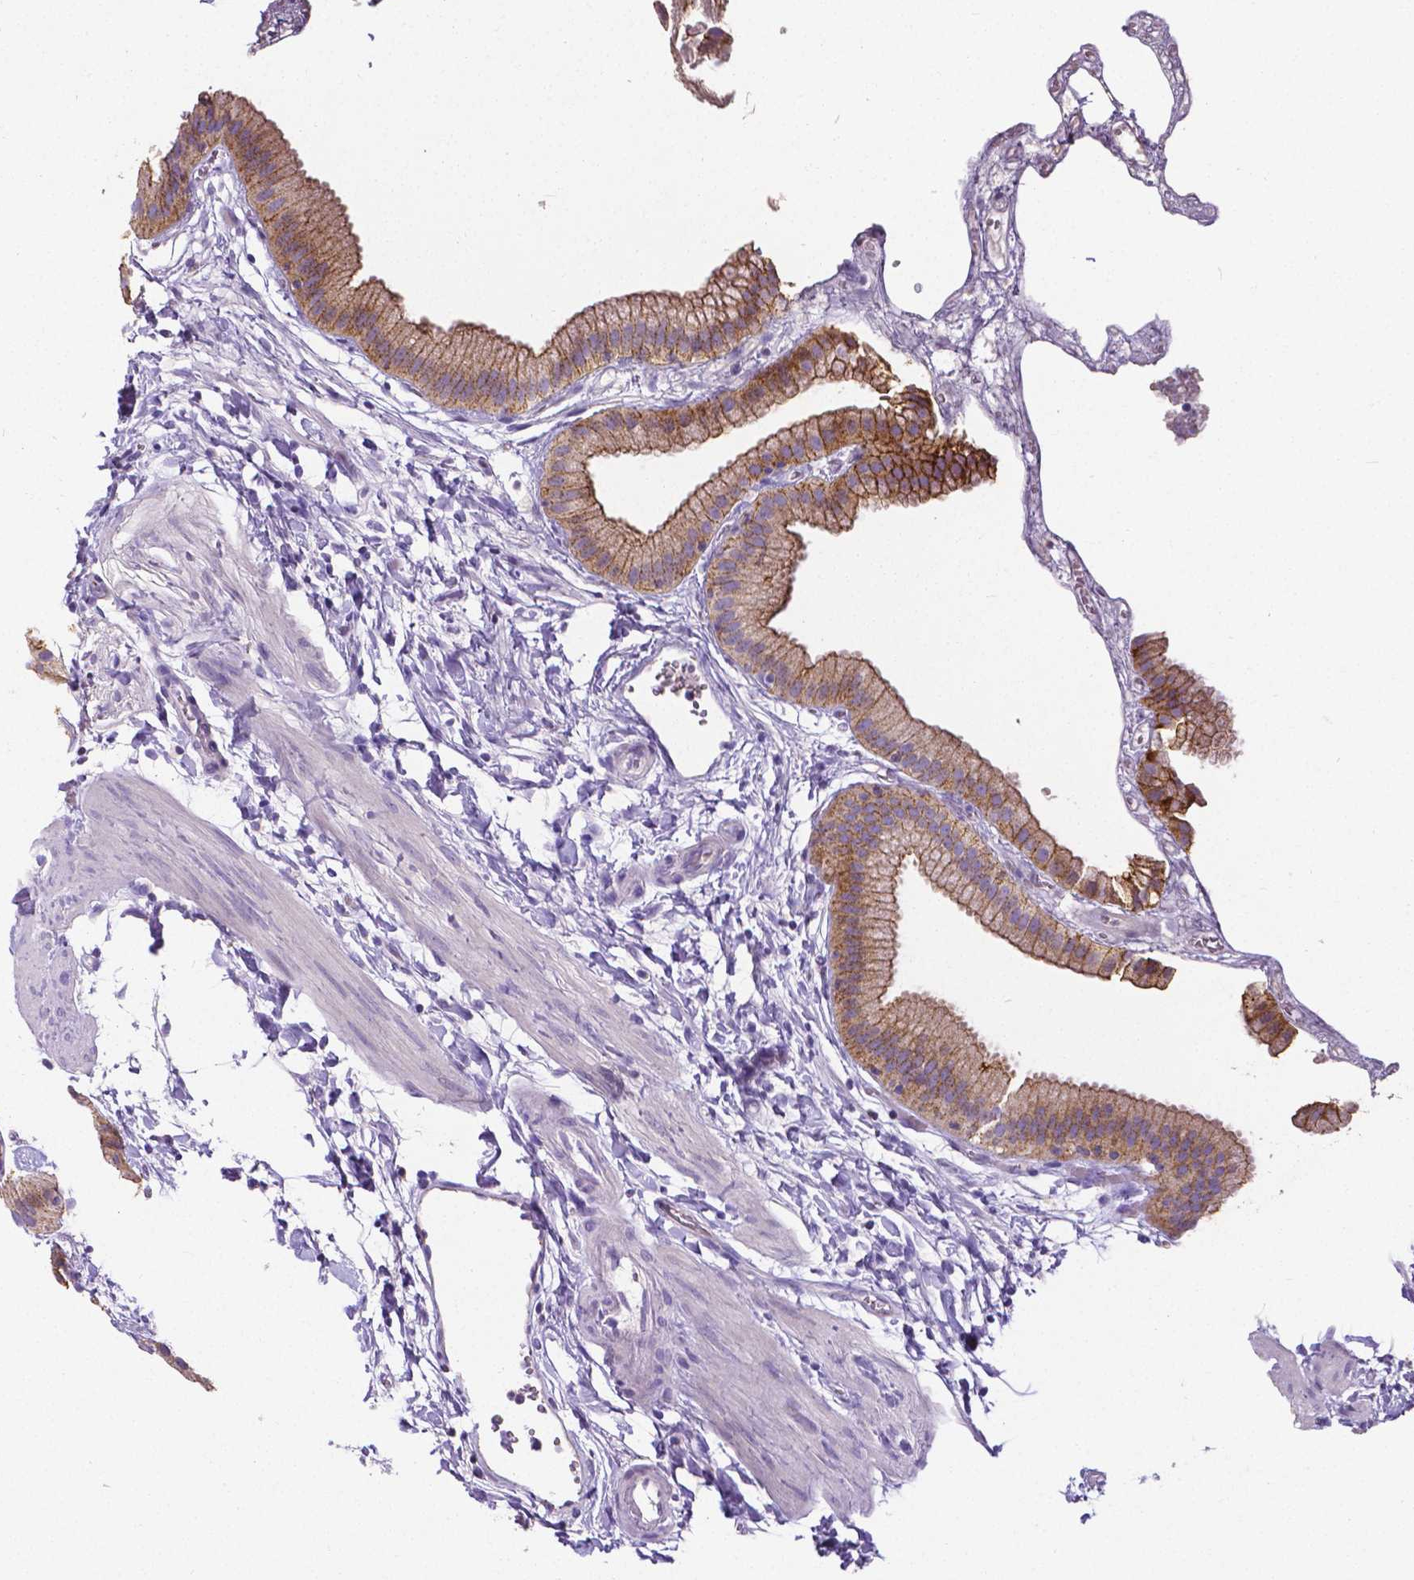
{"staining": {"intensity": "moderate", "quantity": ">75%", "location": "cytoplasmic/membranous"}, "tissue": "gallbladder", "cell_type": "Glandular cells", "image_type": "normal", "snomed": [{"axis": "morphology", "description": "Normal tissue, NOS"}, {"axis": "topography", "description": "Gallbladder"}], "caption": "A high-resolution micrograph shows immunohistochemistry staining of benign gallbladder, which shows moderate cytoplasmic/membranous positivity in about >75% of glandular cells. Immunohistochemistry (ihc) stains the protein of interest in brown and the nuclei are stained blue.", "gene": "OCLN", "patient": {"sex": "female", "age": 63}}